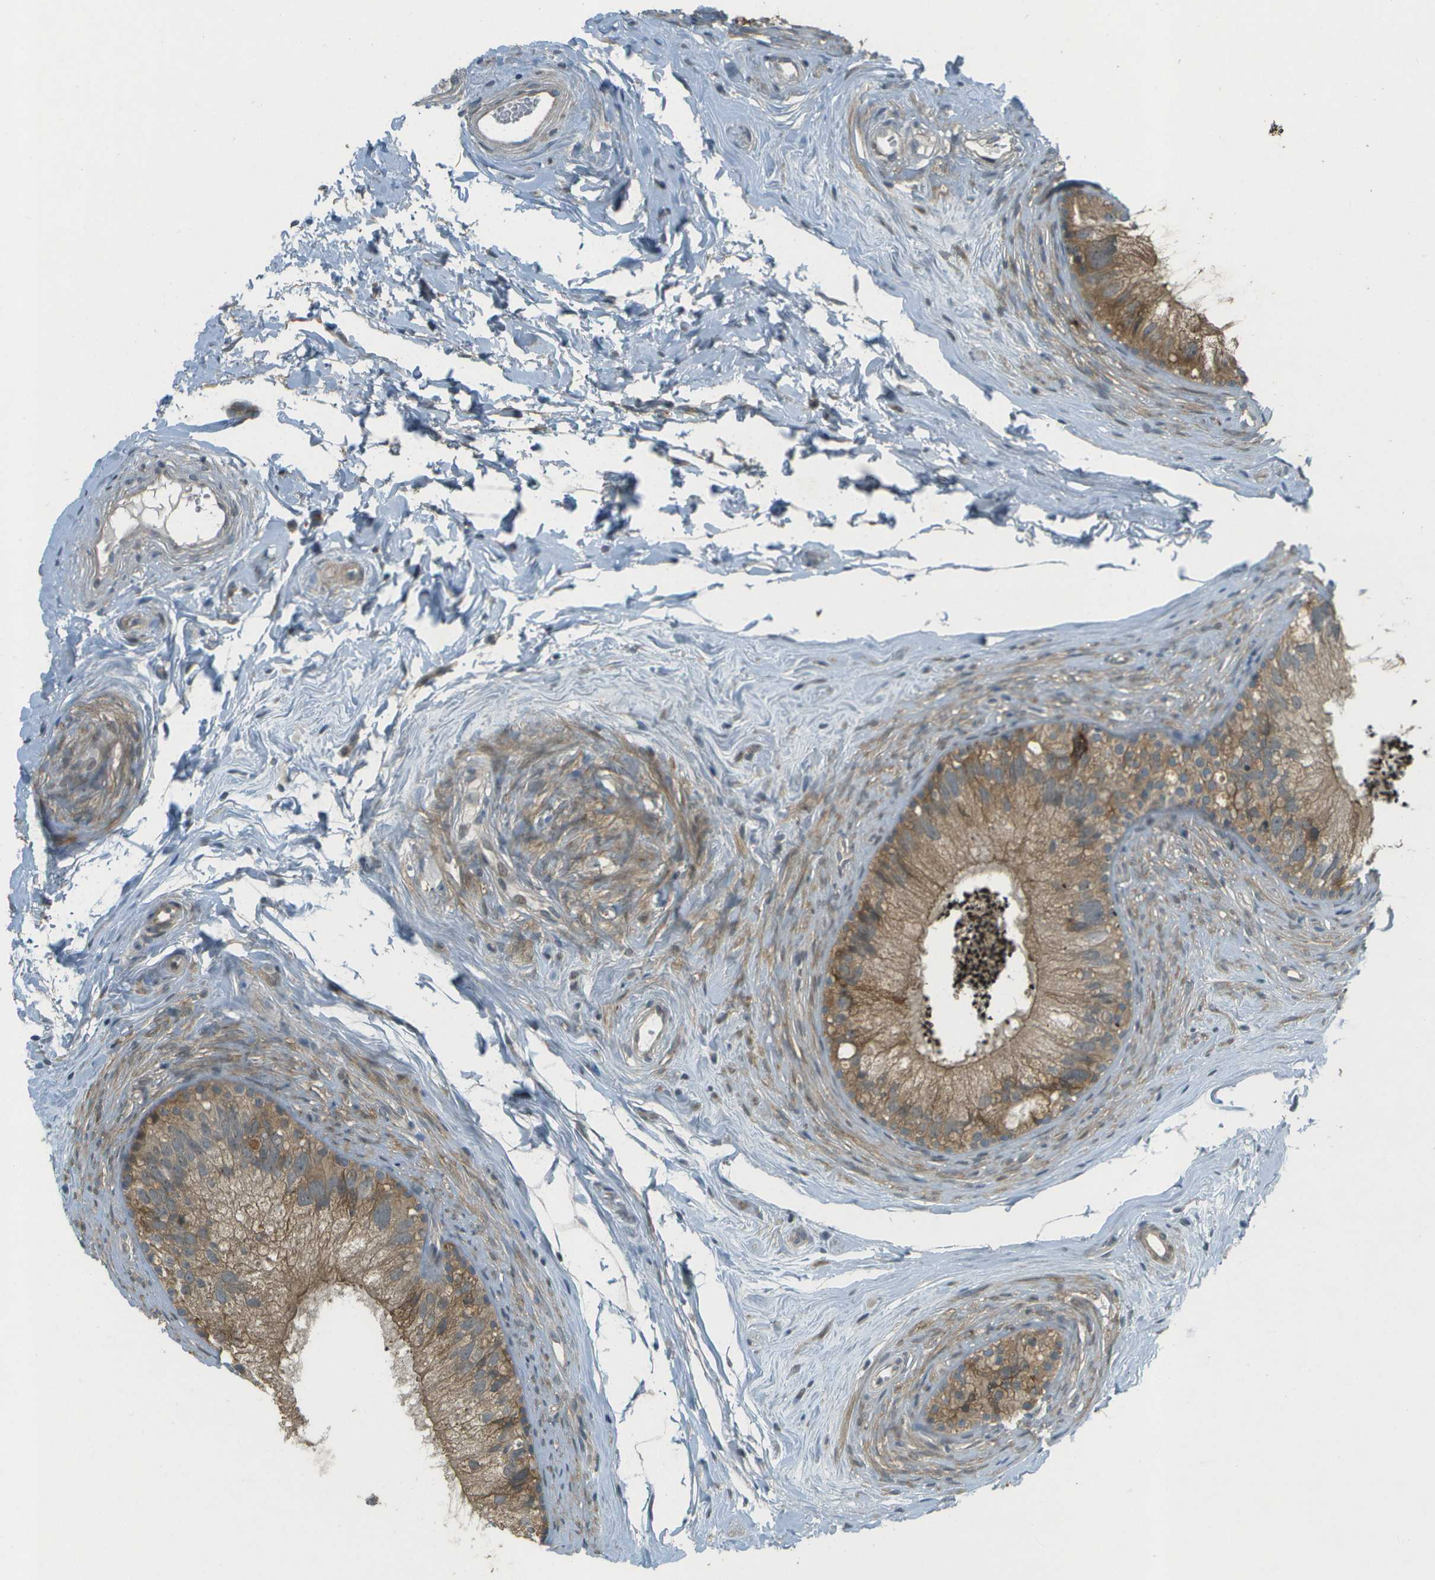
{"staining": {"intensity": "moderate", "quantity": ">75%", "location": "cytoplasmic/membranous"}, "tissue": "epididymis", "cell_type": "Glandular cells", "image_type": "normal", "snomed": [{"axis": "morphology", "description": "Normal tissue, NOS"}, {"axis": "topography", "description": "Epididymis"}], "caption": "Immunohistochemistry image of benign human epididymis stained for a protein (brown), which exhibits medium levels of moderate cytoplasmic/membranous expression in about >75% of glandular cells.", "gene": "WNK2", "patient": {"sex": "male", "age": 56}}